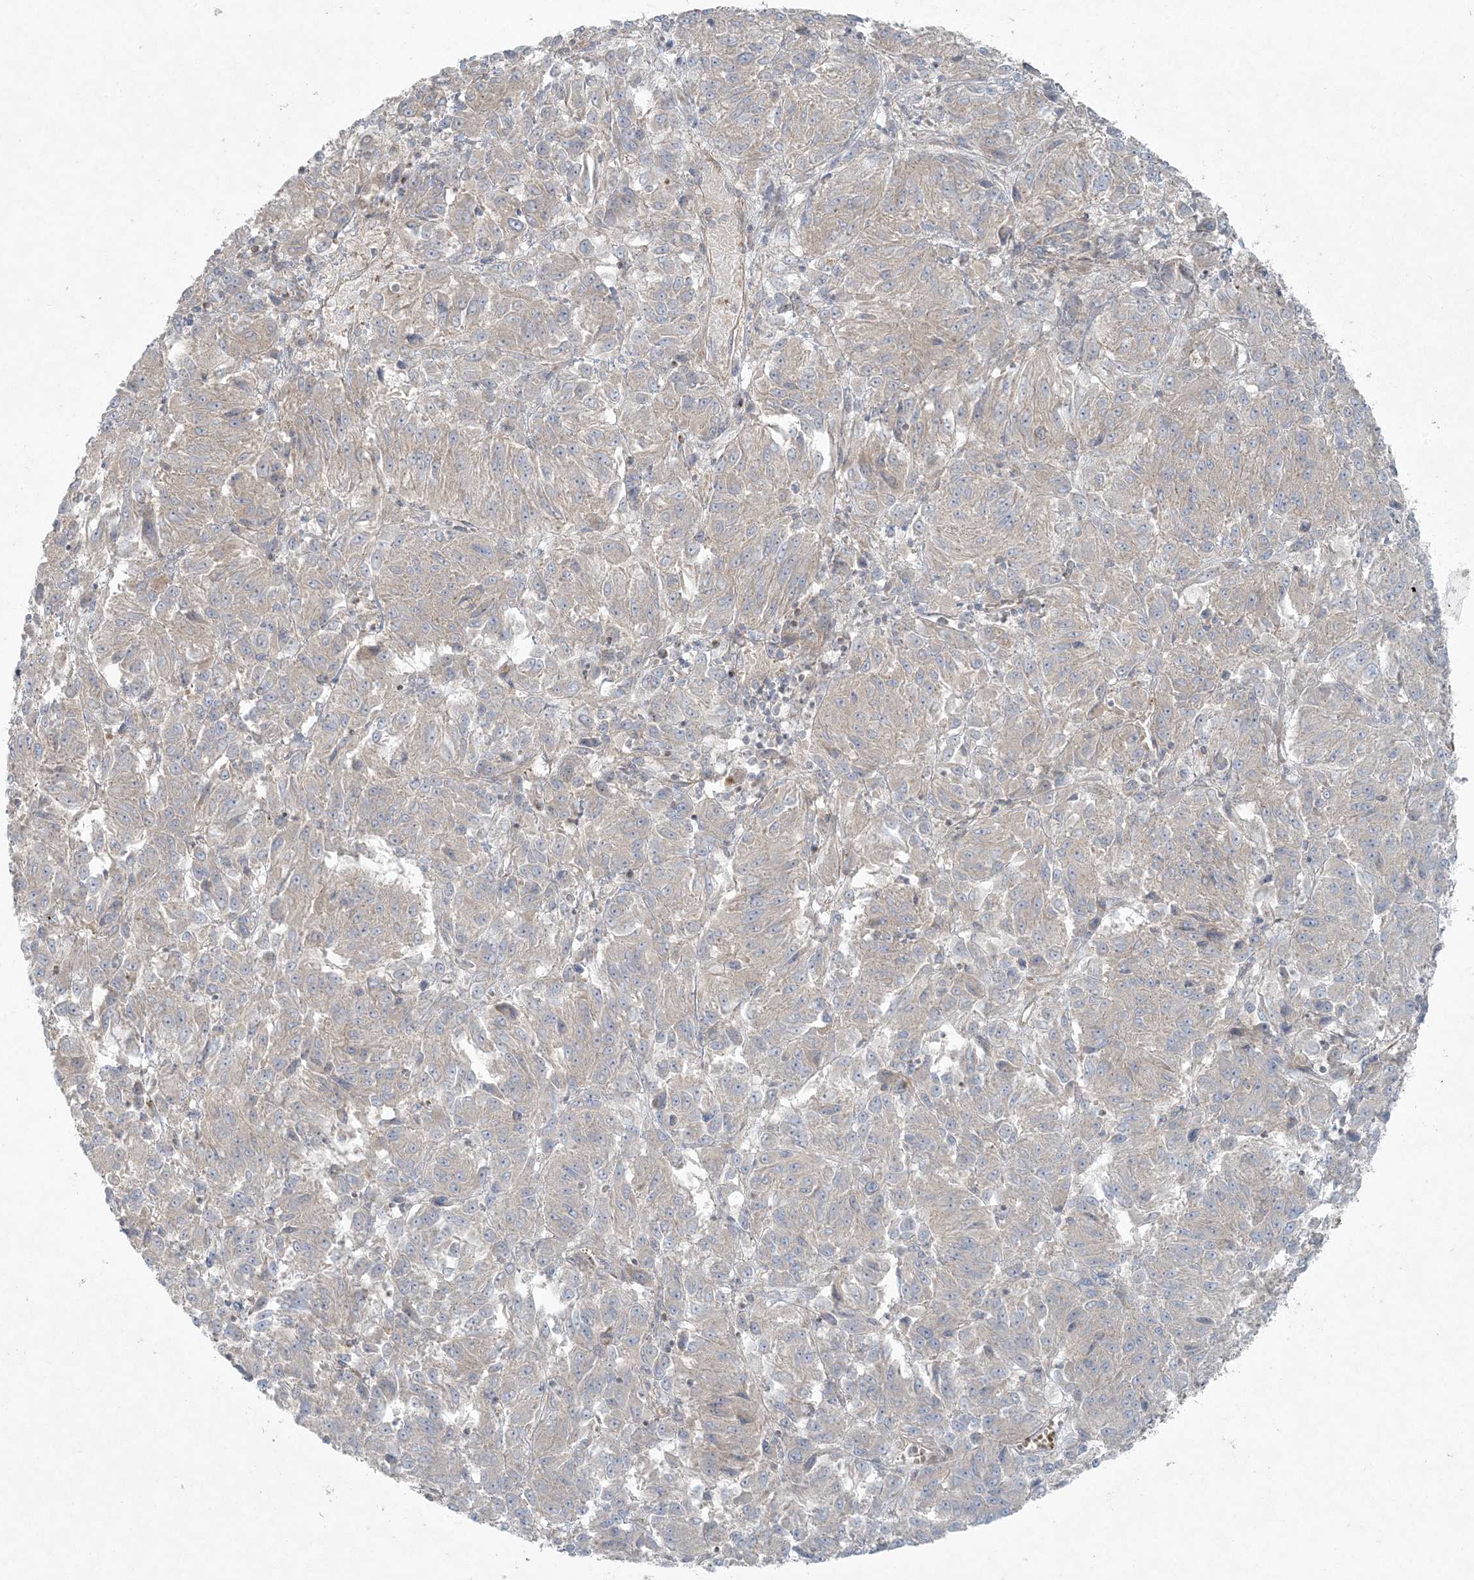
{"staining": {"intensity": "weak", "quantity": ">75%", "location": "cytoplasmic/membranous"}, "tissue": "melanoma", "cell_type": "Tumor cells", "image_type": "cancer", "snomed": [{"axis": "morphology", "description": "Malignant melanoma, Metastatic site"}, {"axis": "topography", "description": "Lung"}], "caption": "This micrograph displays melanoma stained with IHC to label a protein in brown. The cytoplasmic/membranous of tumor cells show weak positivity for the protein. Nuclei are counter-stained blue.", "gene": "PIK3R4", "patient": {"sex": "male", "age": 64}}